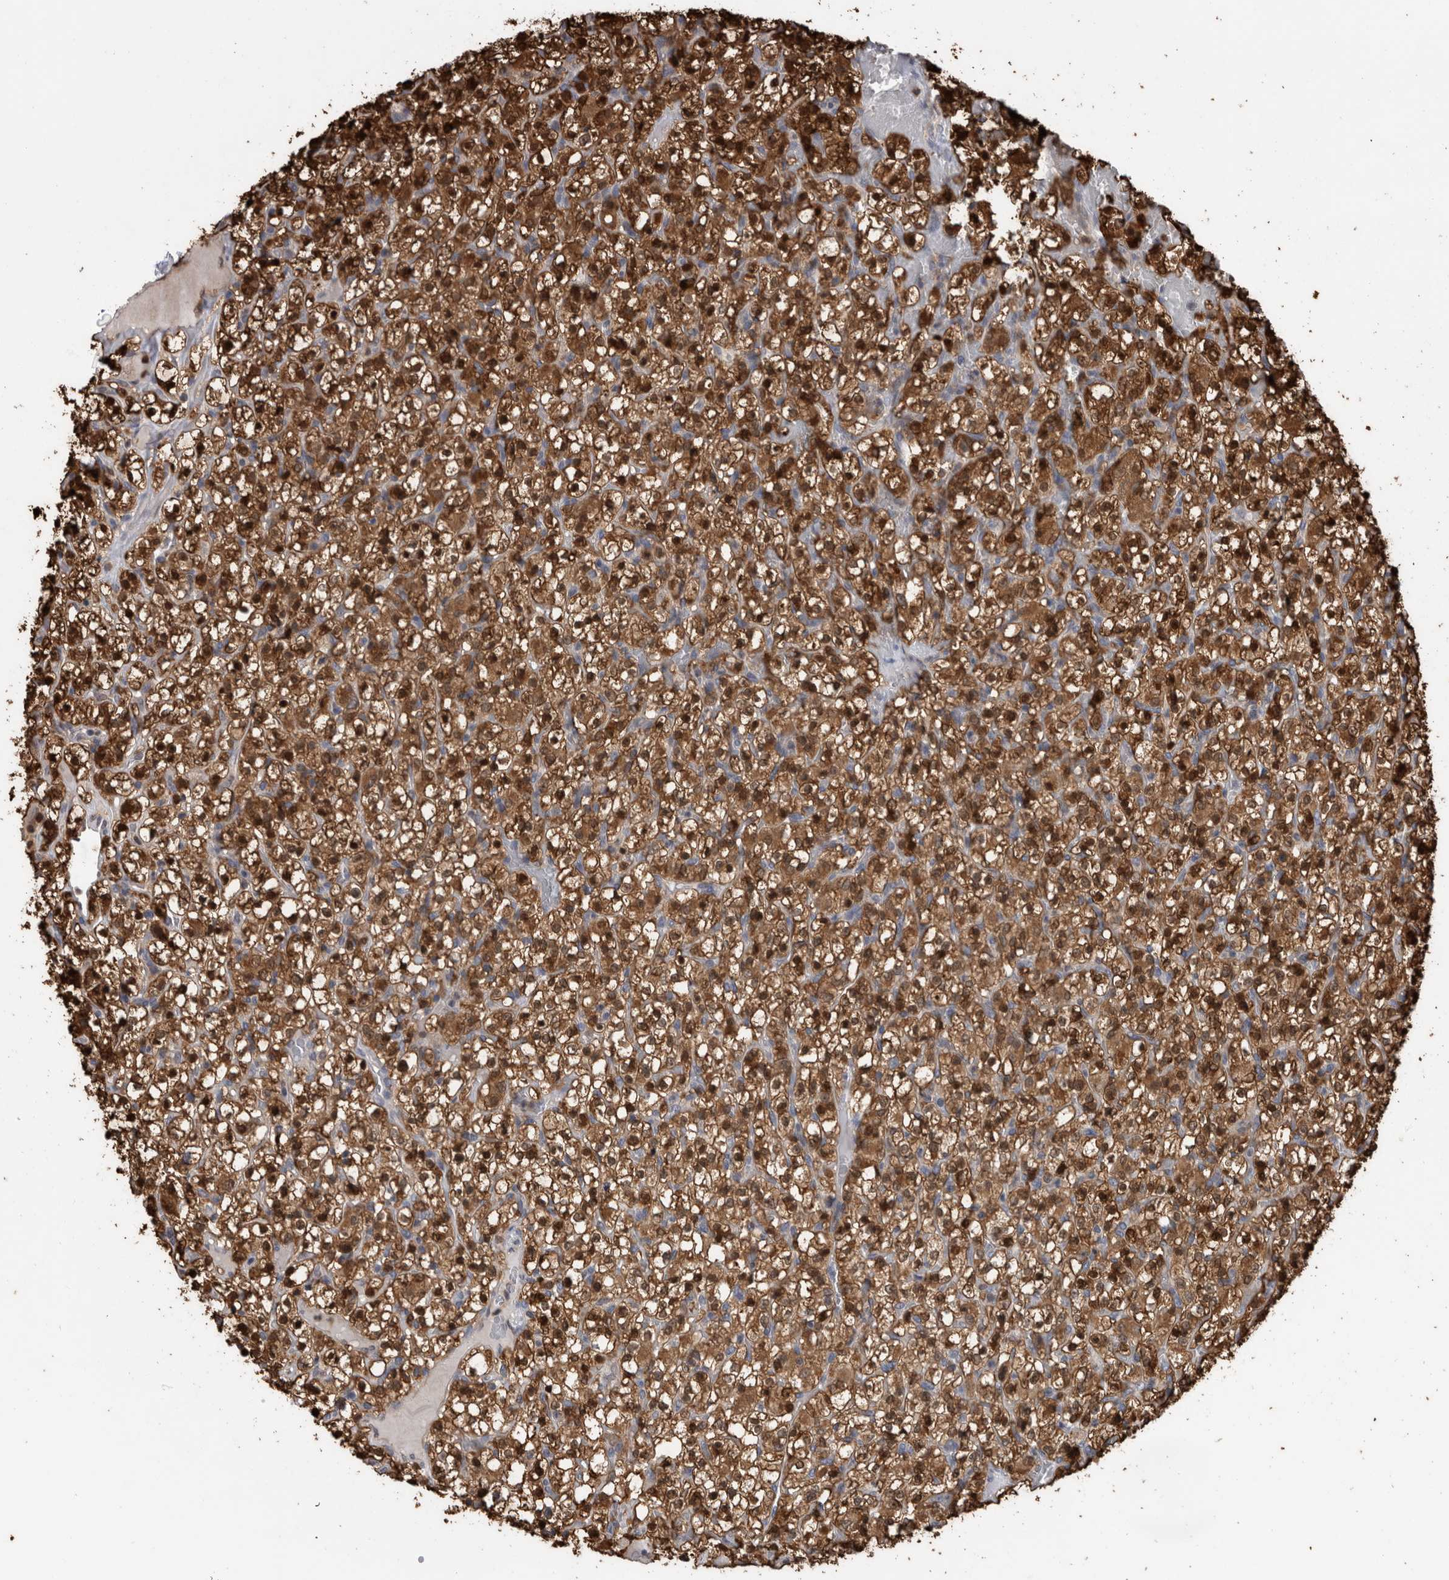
{"staining": {"intensity": "strong", "quantity": ">75%", "location": "cytoplasmic/membranous,nuclear"}, "tissue": "renal cancer", "cell_type": "Tumor cells", "image_type": "cancer", "snomed": [{"axis": "morphology", "description": "Normal tissue, NOS"}, {"axis": "morphology", "description": "Adenocarcinoma, NOS"}, {"axis": "topography", "description": "Kidney"}], "caption": "Renal adenocarcinoma tissue exhibits strong cytoplasmic/membranous and nuclear positivity in about >75% of tumor cells (brown staining indicates protein expression, while blue staining denotes nuclei).", "gene": "USH1G", "patient": {"sex": "female", "age": 72}}